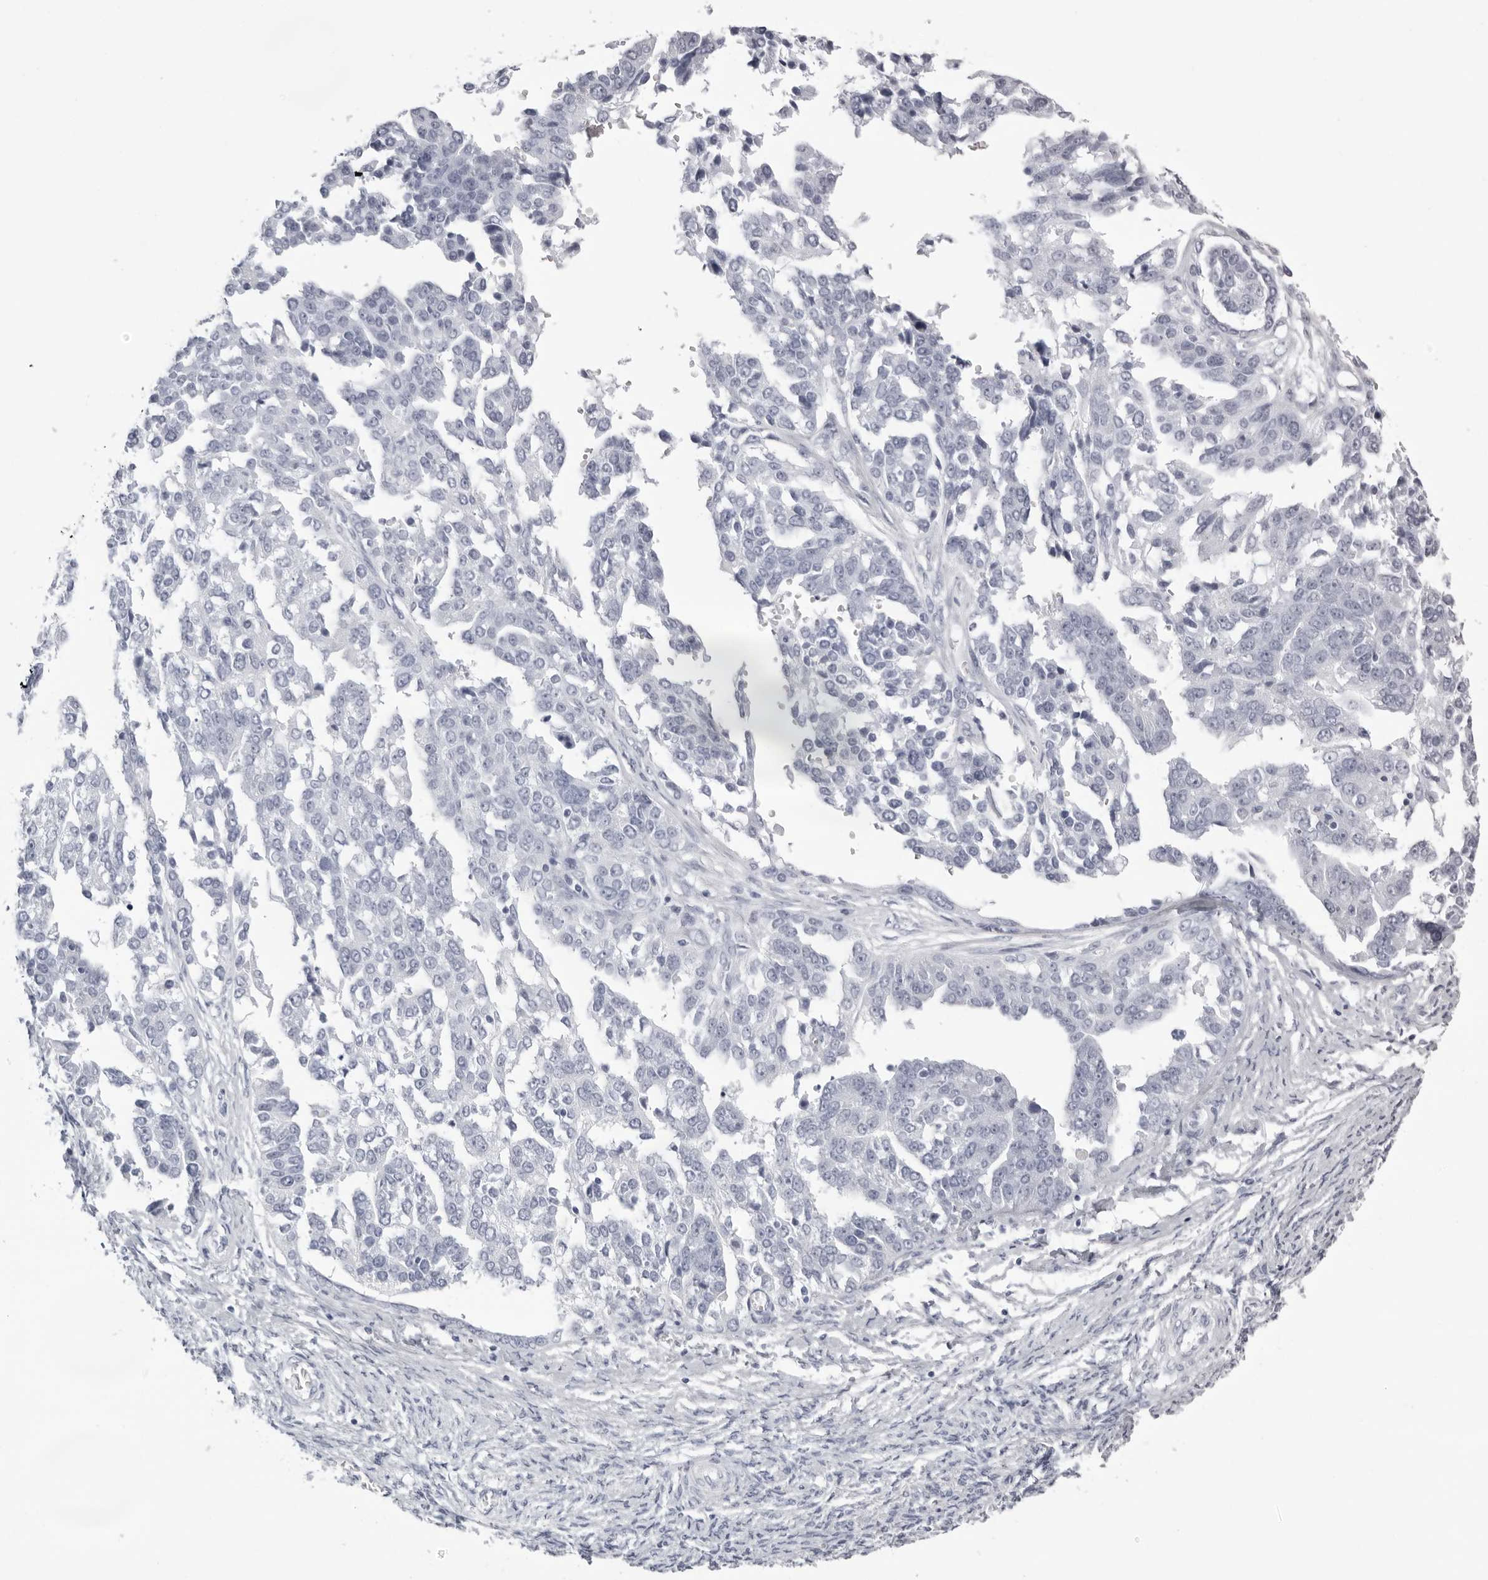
{"staining": {"intensity": "negative", "quantity": "none", "location": "none"}, "tissue": "ovarian cancer", "cell_type": "Tumor cells", "image_type": "cancer", "snomed": [{"axis": "morphology", "description": "Cystadenocarcinoma, serous, NOS"}, {"axis": "topography", "description": "Ovary"}], "caption": "A micrograph of human ovarian cancer (serous cystadenocarcinoma) is negative for staining in tumor cells.", "gene": "TMOD4", "patient": {"sex": "female", "age": 44}}